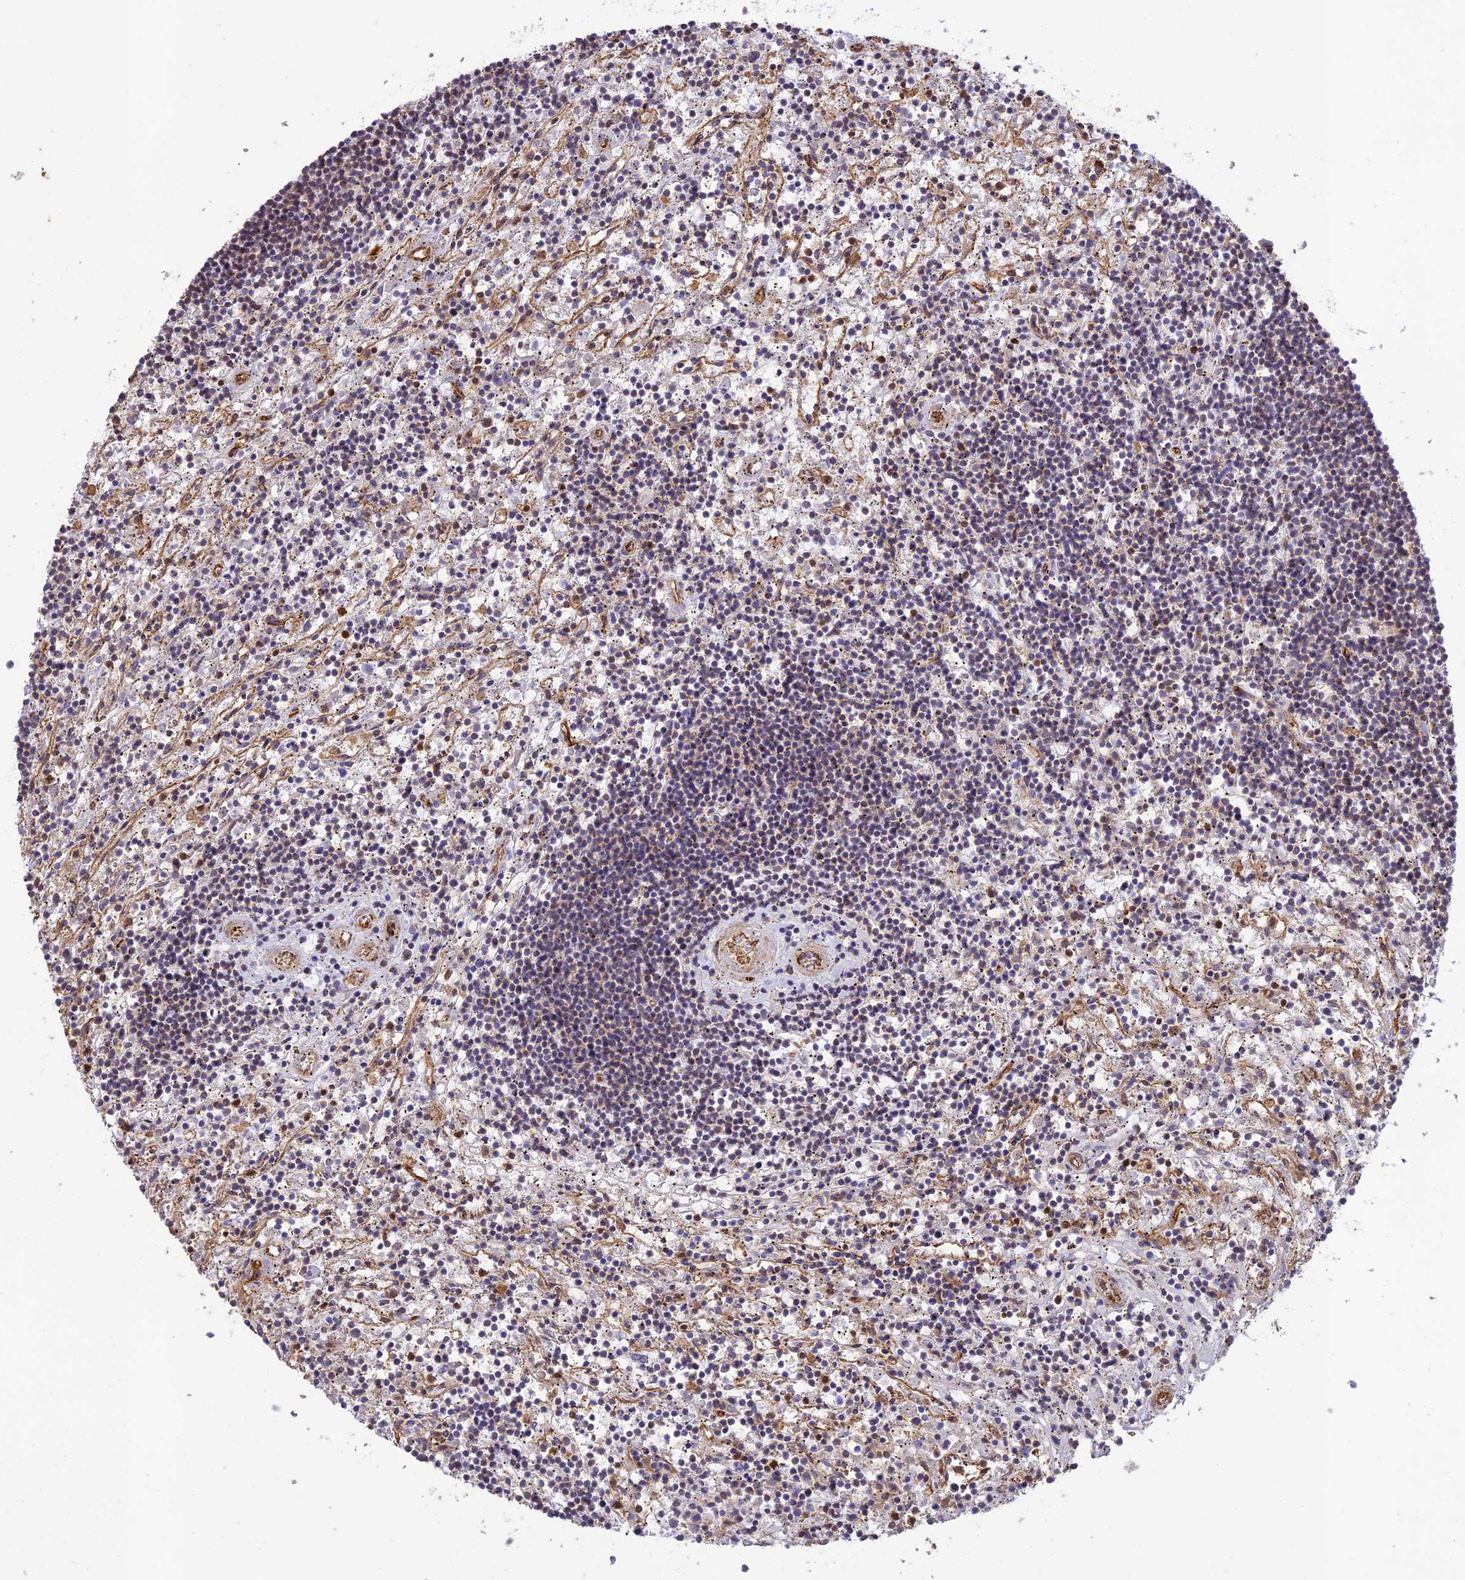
{"staining": {"intensity": "negative", "quantity": "none", "location": "none"}, "tissue": "lymphoma", "cell_type": "Tumor cells", "image_type": "cancer", "snomed": [{"axis": "morphology", "description": "Malignant lymphoma, non-Hodgkin's type, Low grade"}, {"axis": "topography", "description": "Spleen"}], "caption": "Immunohistochemistry (IHC) of human lymphoma exhibits no expression in tumor cells. (Immunohistochemistry, brightfield microscopy, high magnification).", "gene": "HPSE2", "patient": {"sex": "male", "age": 76}}